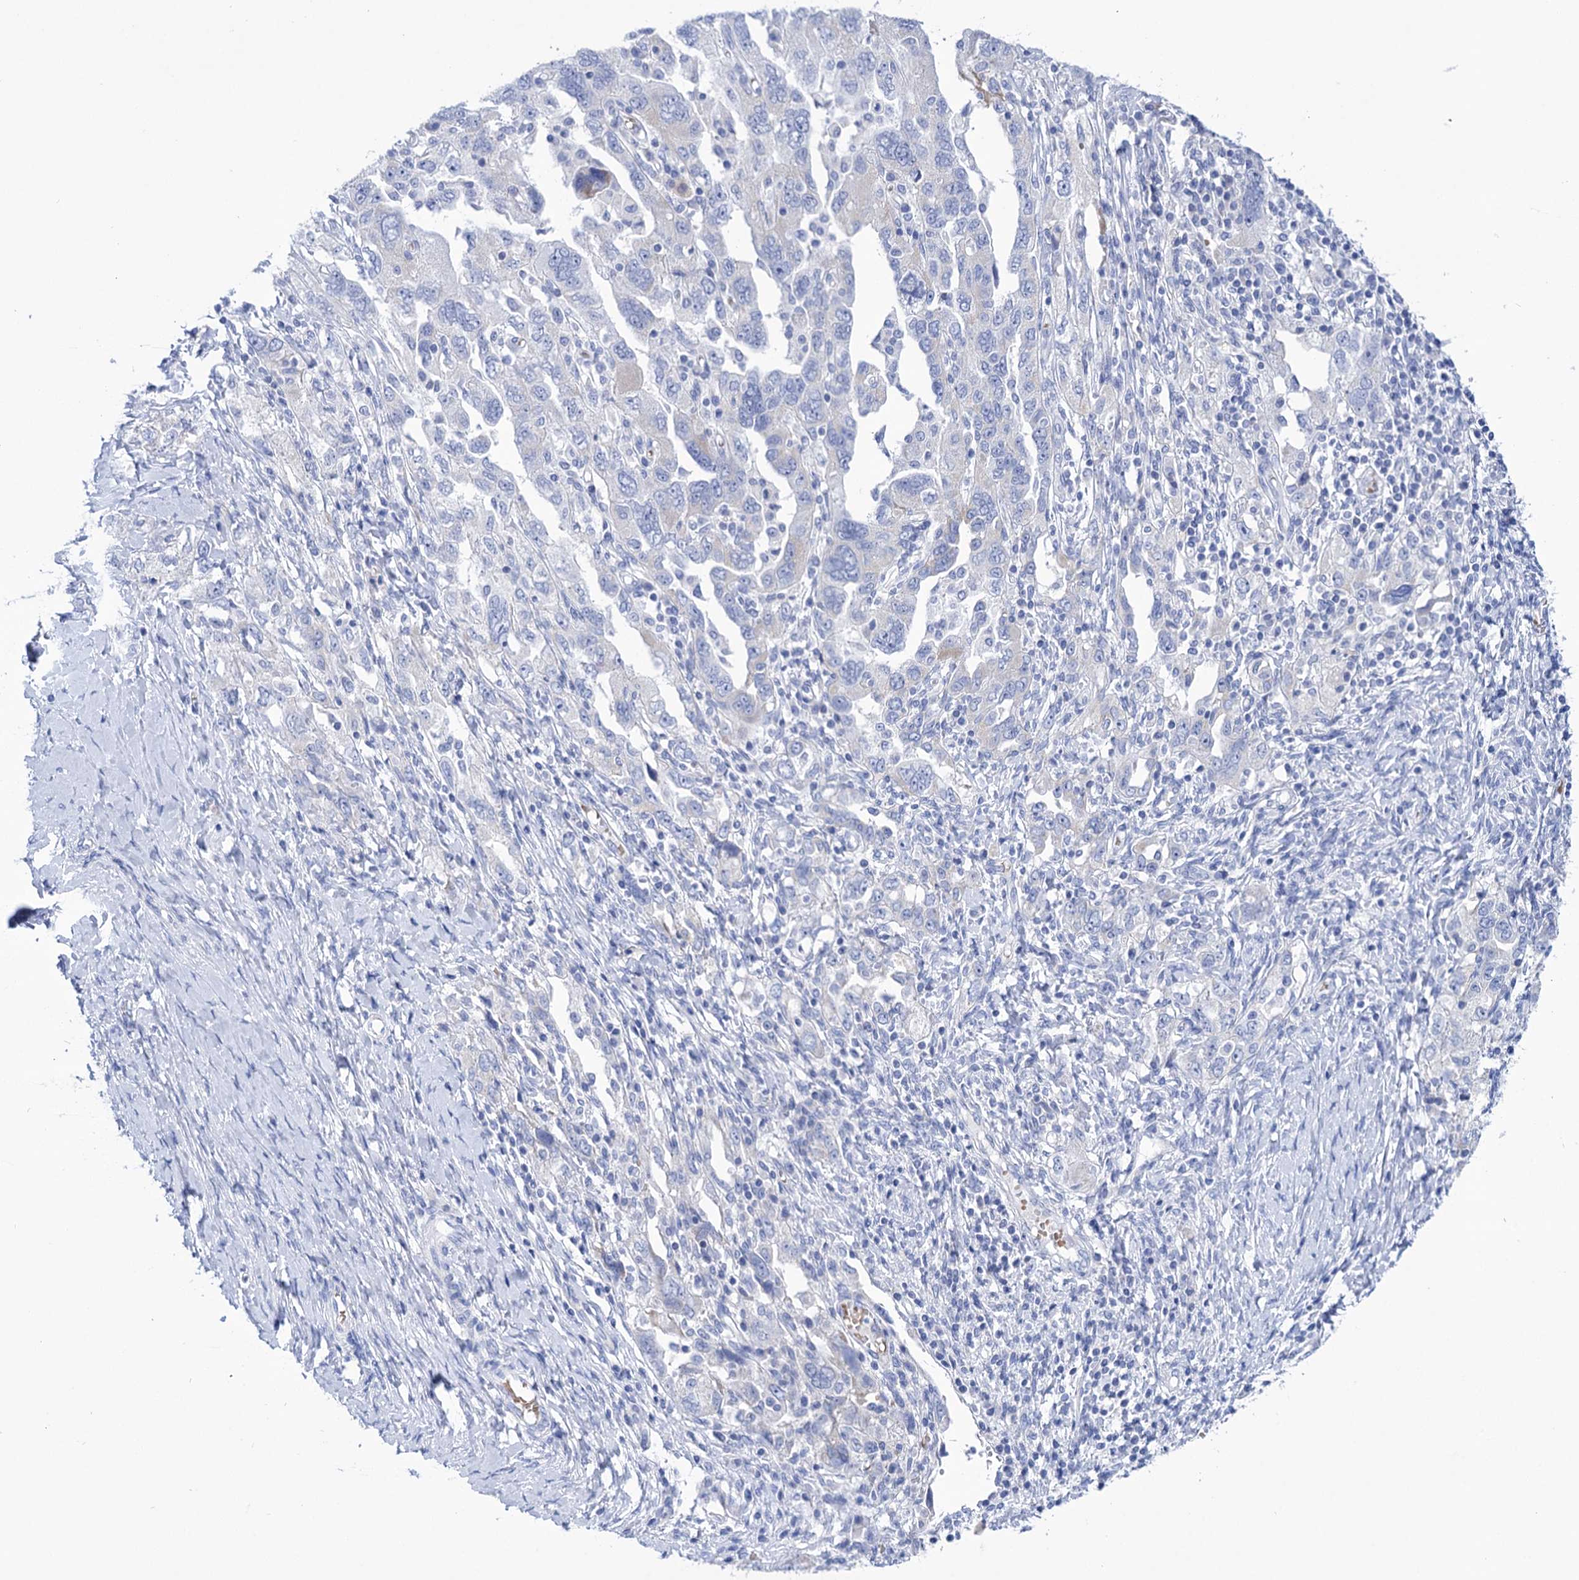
{"staining": {"intensity": "negative", "quantity": "none", "location": "none"}, "tissue": "ovarian cancer", "cell_type": "Tumor cells", "image_type": "cancer", "snomed": [{"axis": "morphology", "description": "Carcinoma, NOS"}, {"axis": "morphology", "description": "Cystadenocarcinoma, serous, NOS"}, {"axis": "topography", "description": "Ovary"}], "caption": "Immunohistochemical staining of carcinoma (ovarian) demonstrates no significant staining in tumor cells. (DAB (3,3'-diaminobenzidine) IHC visualized using brightfield microscopy, high magnification).", "gene": "YARS2", "patient": {"sex": "female", "age": 69}}